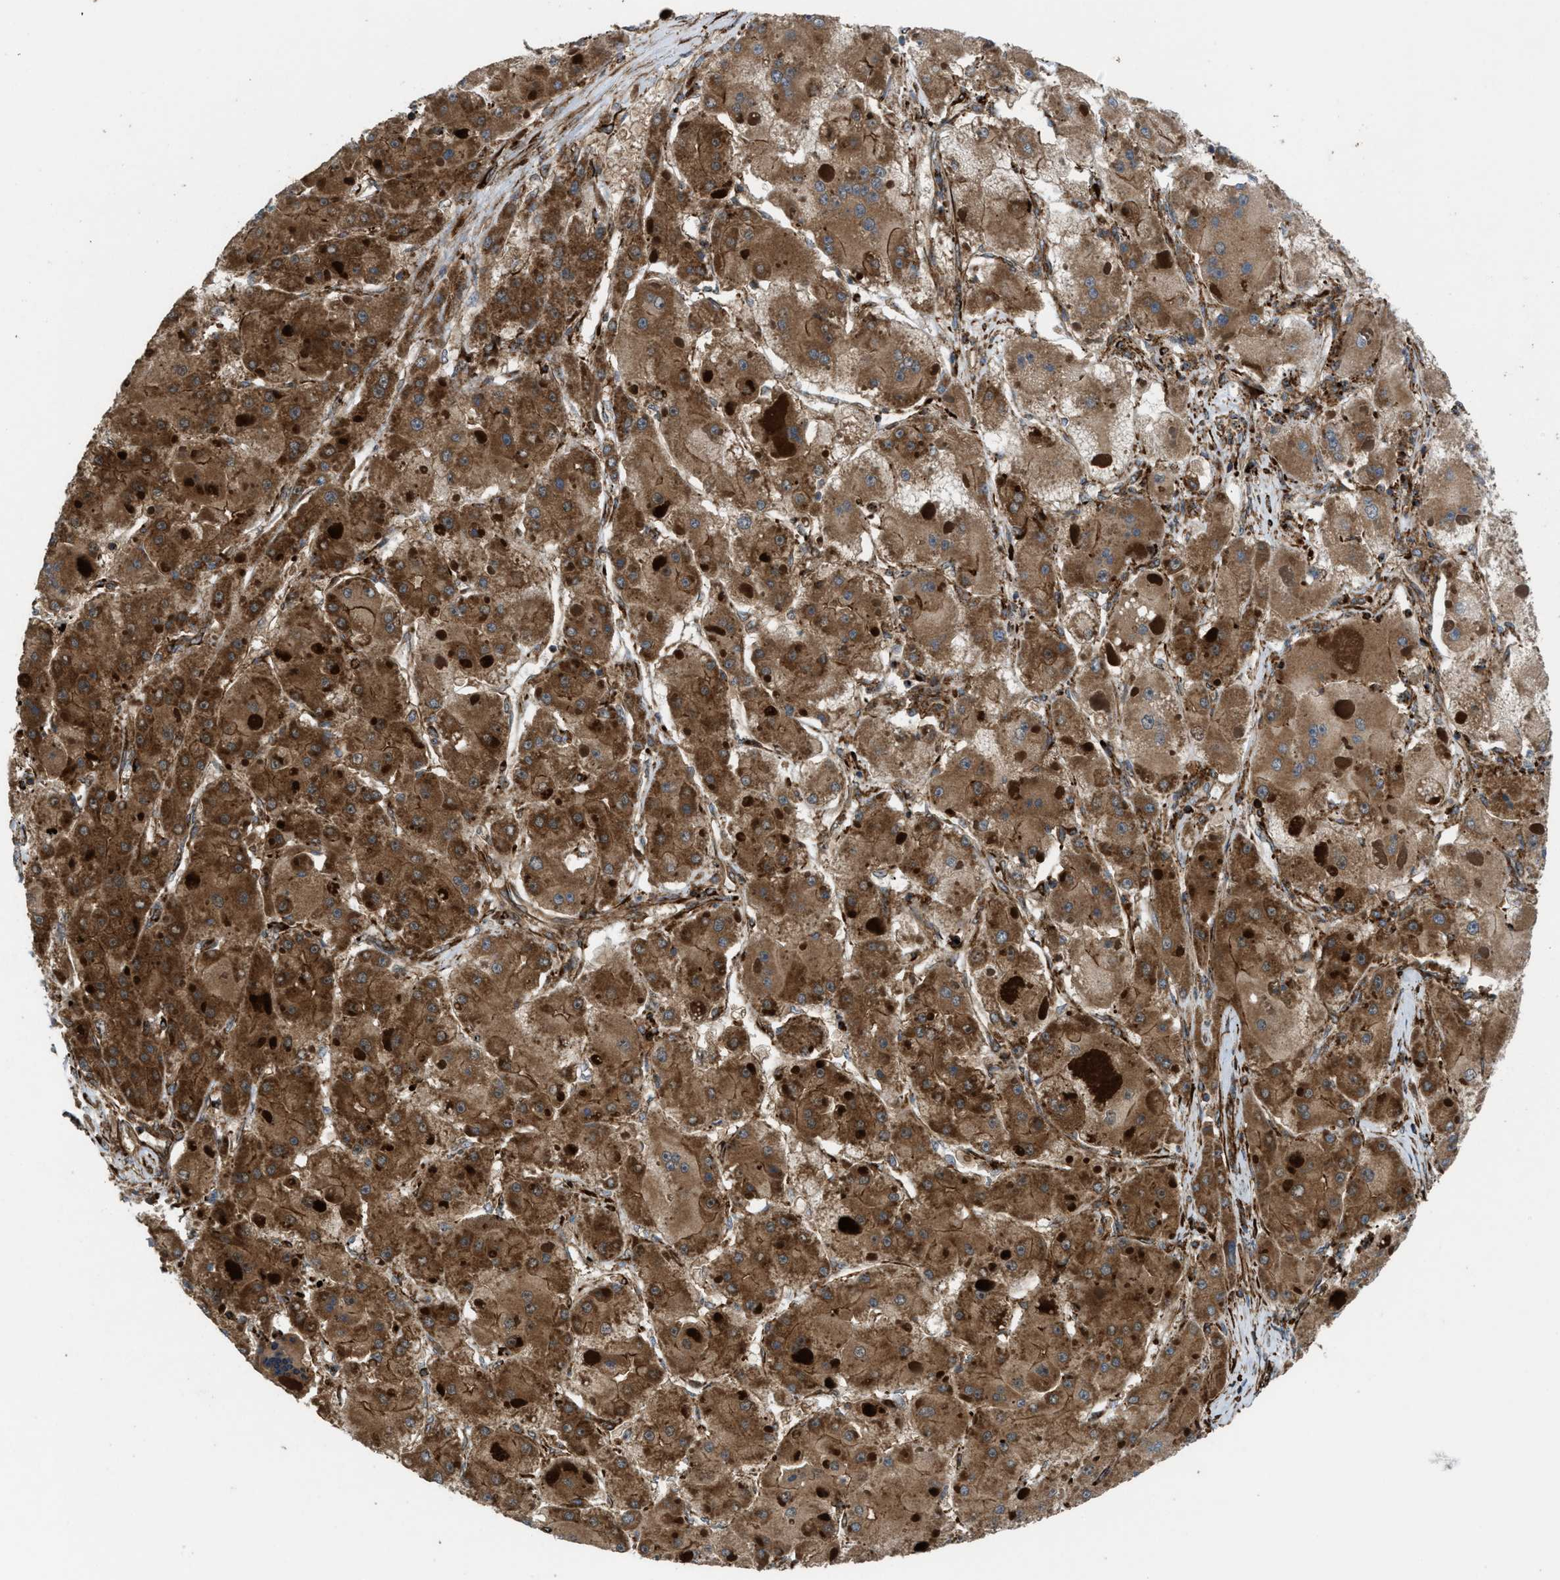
{"staining": {"intensity": "strong", "quantity": ">75%", "location": "cytoplasmic/membranous"}, "tissue": "liver cancer", "cell_type": "Tumor cells", "image_type": "cancer", "snomed": [{"axis": "morphology", "description": "Carcinoma, Hepatocellular, NOS"}, {"axis": "topography", "description": "Liver"}], "caption": "A micrograph of human liver cancer (hepatocellular carcinoma) stained for a protein demonstrates strong cytoplasmic/membranous brown staining in tumor cells.", "gene": "EGLN1", "patient": {"sex": "female", "age": 73}}